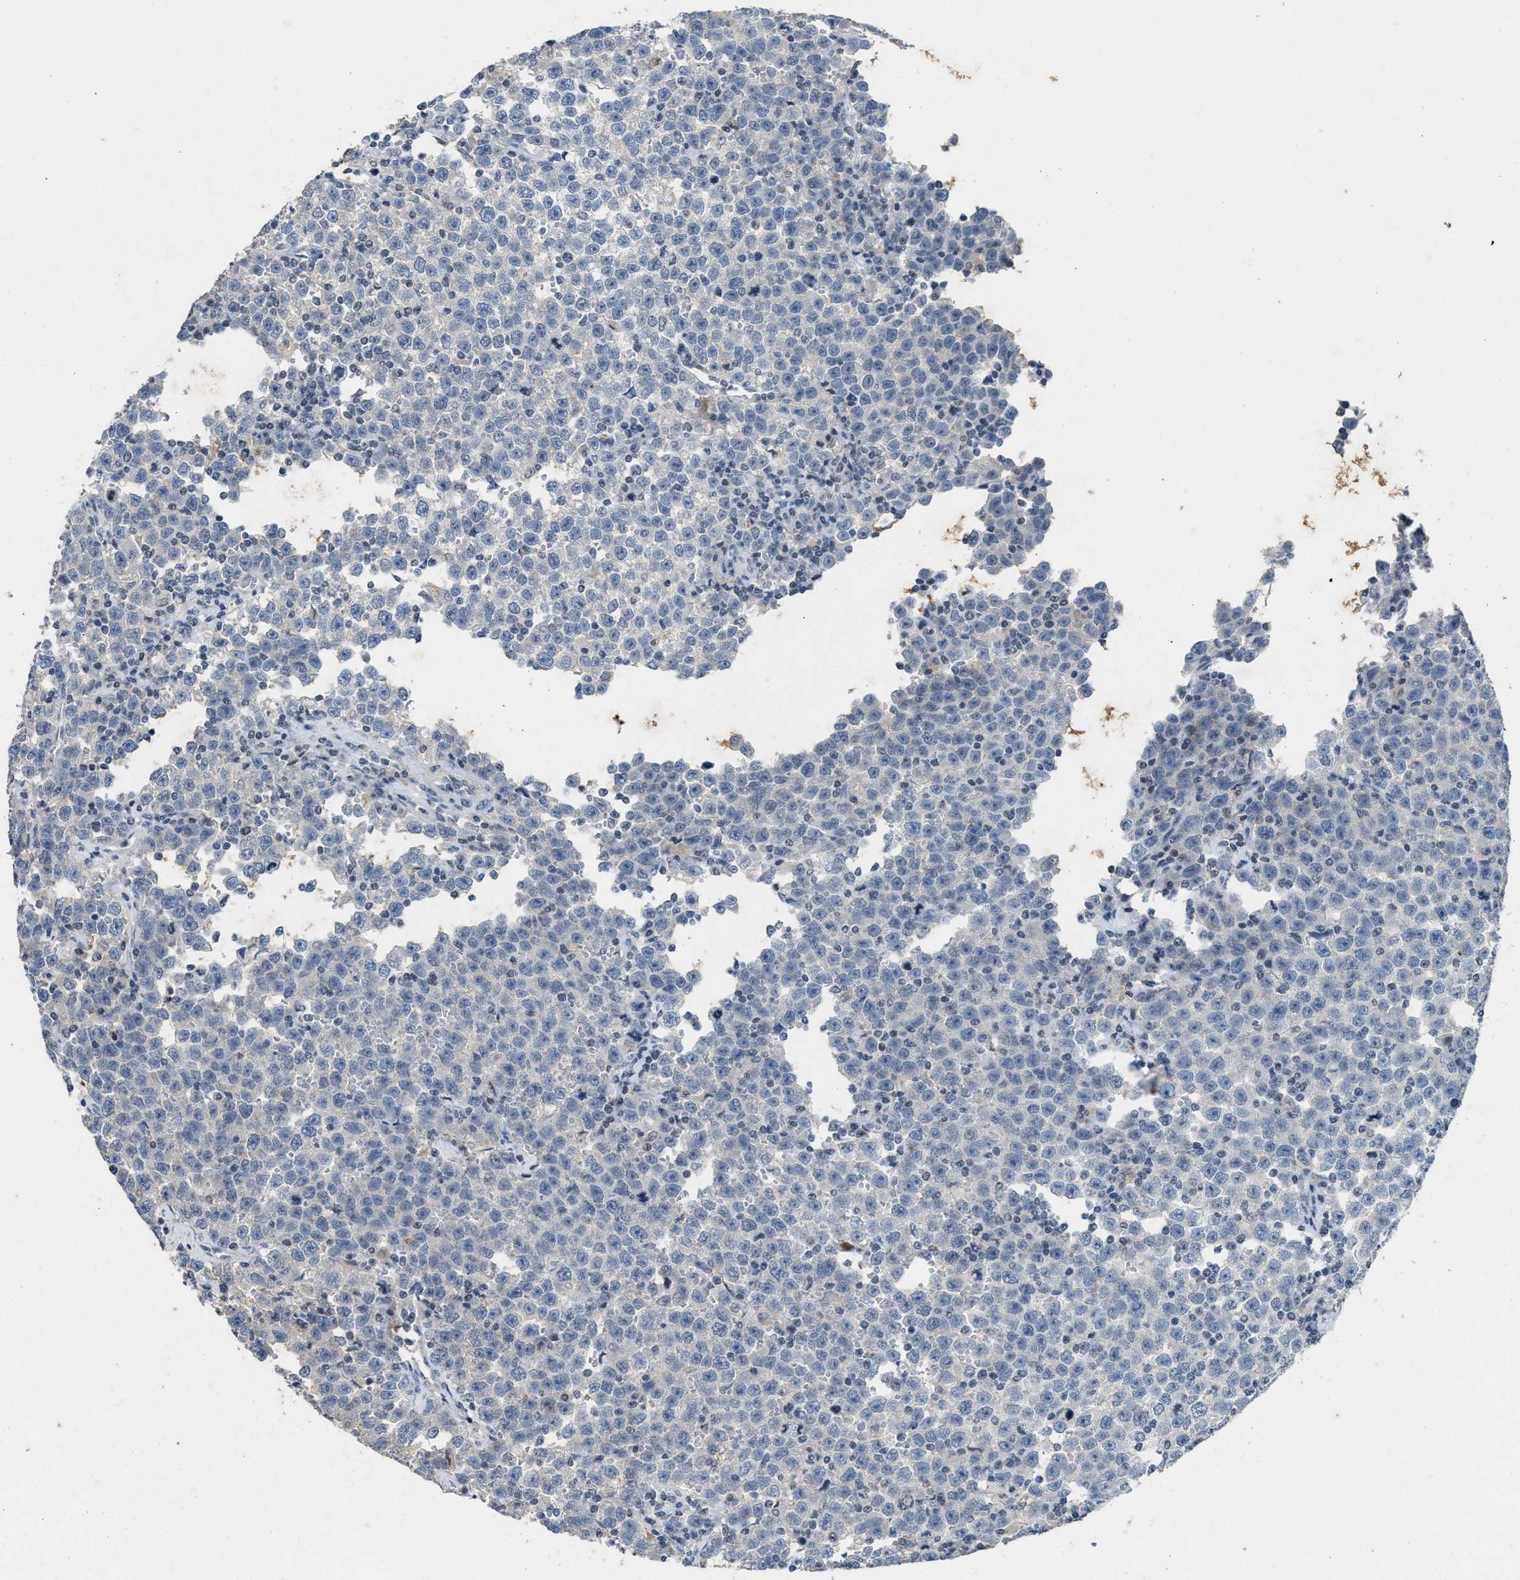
{"staining": {"intensity": "negative", "quantity": "none", "location": "none"}, "tissue": "testis cancer", "cell_type": "Tumor cells", "image_type": "cancer", "snomed": [{"axis": "morphology", "description": "Seminoma, NOS"}, {"axis": "topography", "description": "Testis"}], "caption": "DAB (3,3'-diaminobenzidine) immunohistochemical staining of testis seminoma exhibits no significant staining in tumor cells.", "gene": "SLC5A5", "patient": {"sex": "male", "age": 43}}